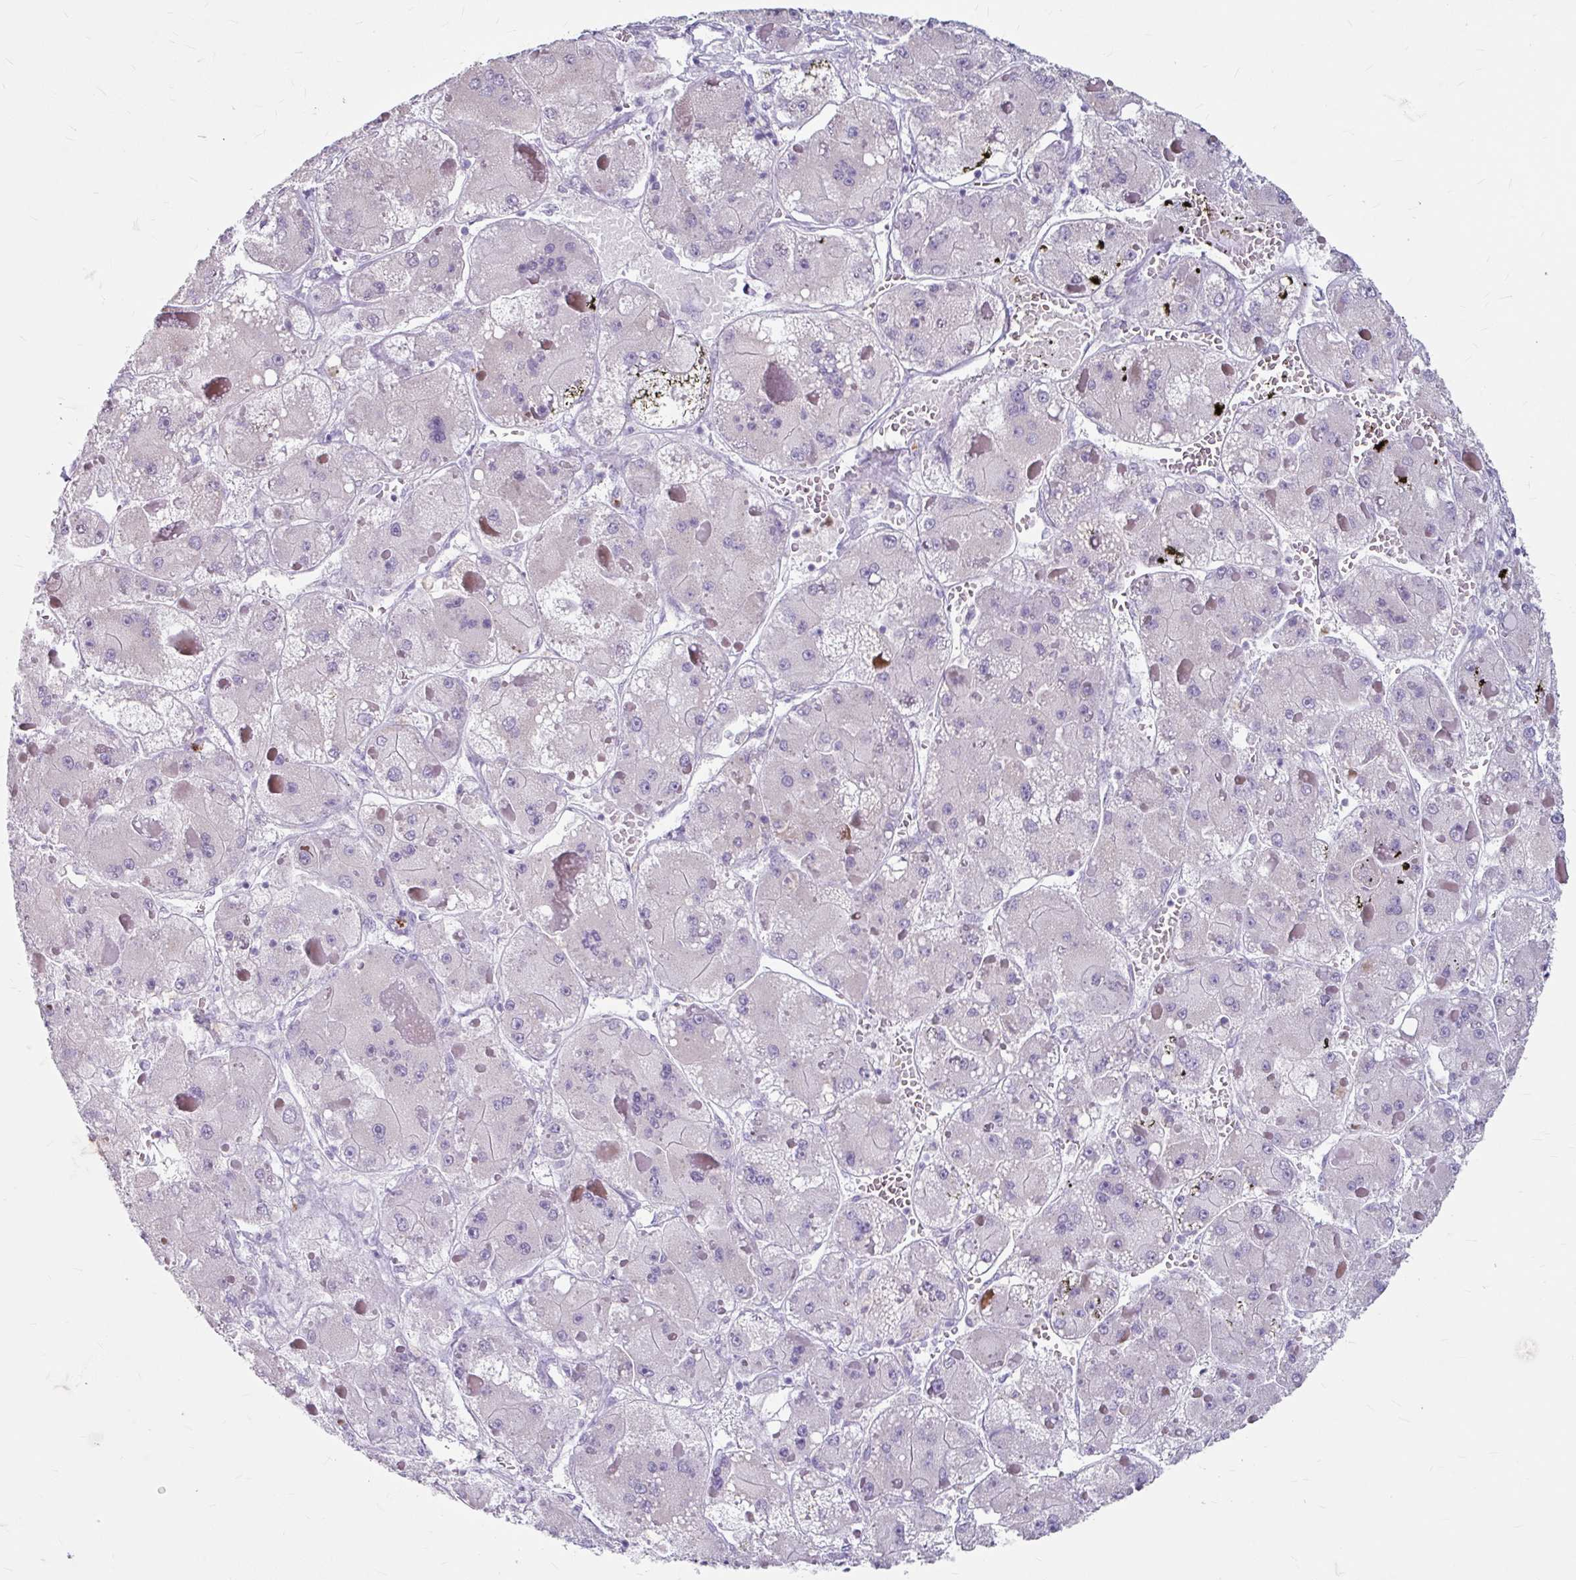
{"staining": {"intensity": "negative", "quantity": "none", "location": "none"}, "tissue": "liver cancer", "cell_type": "Tumor cells", "image_type": "cancer", "snomed": [{"axis": "morphology", "description": "Carcinoma, Hepatocellular, NOS"}, {"axis": "topography", "description": "Liver"}], "caption": "There is no significant staining in tumor cells of liver cancer.", "gene": "ANKRD1", "patient": {"sex": "female", "age": 73}}